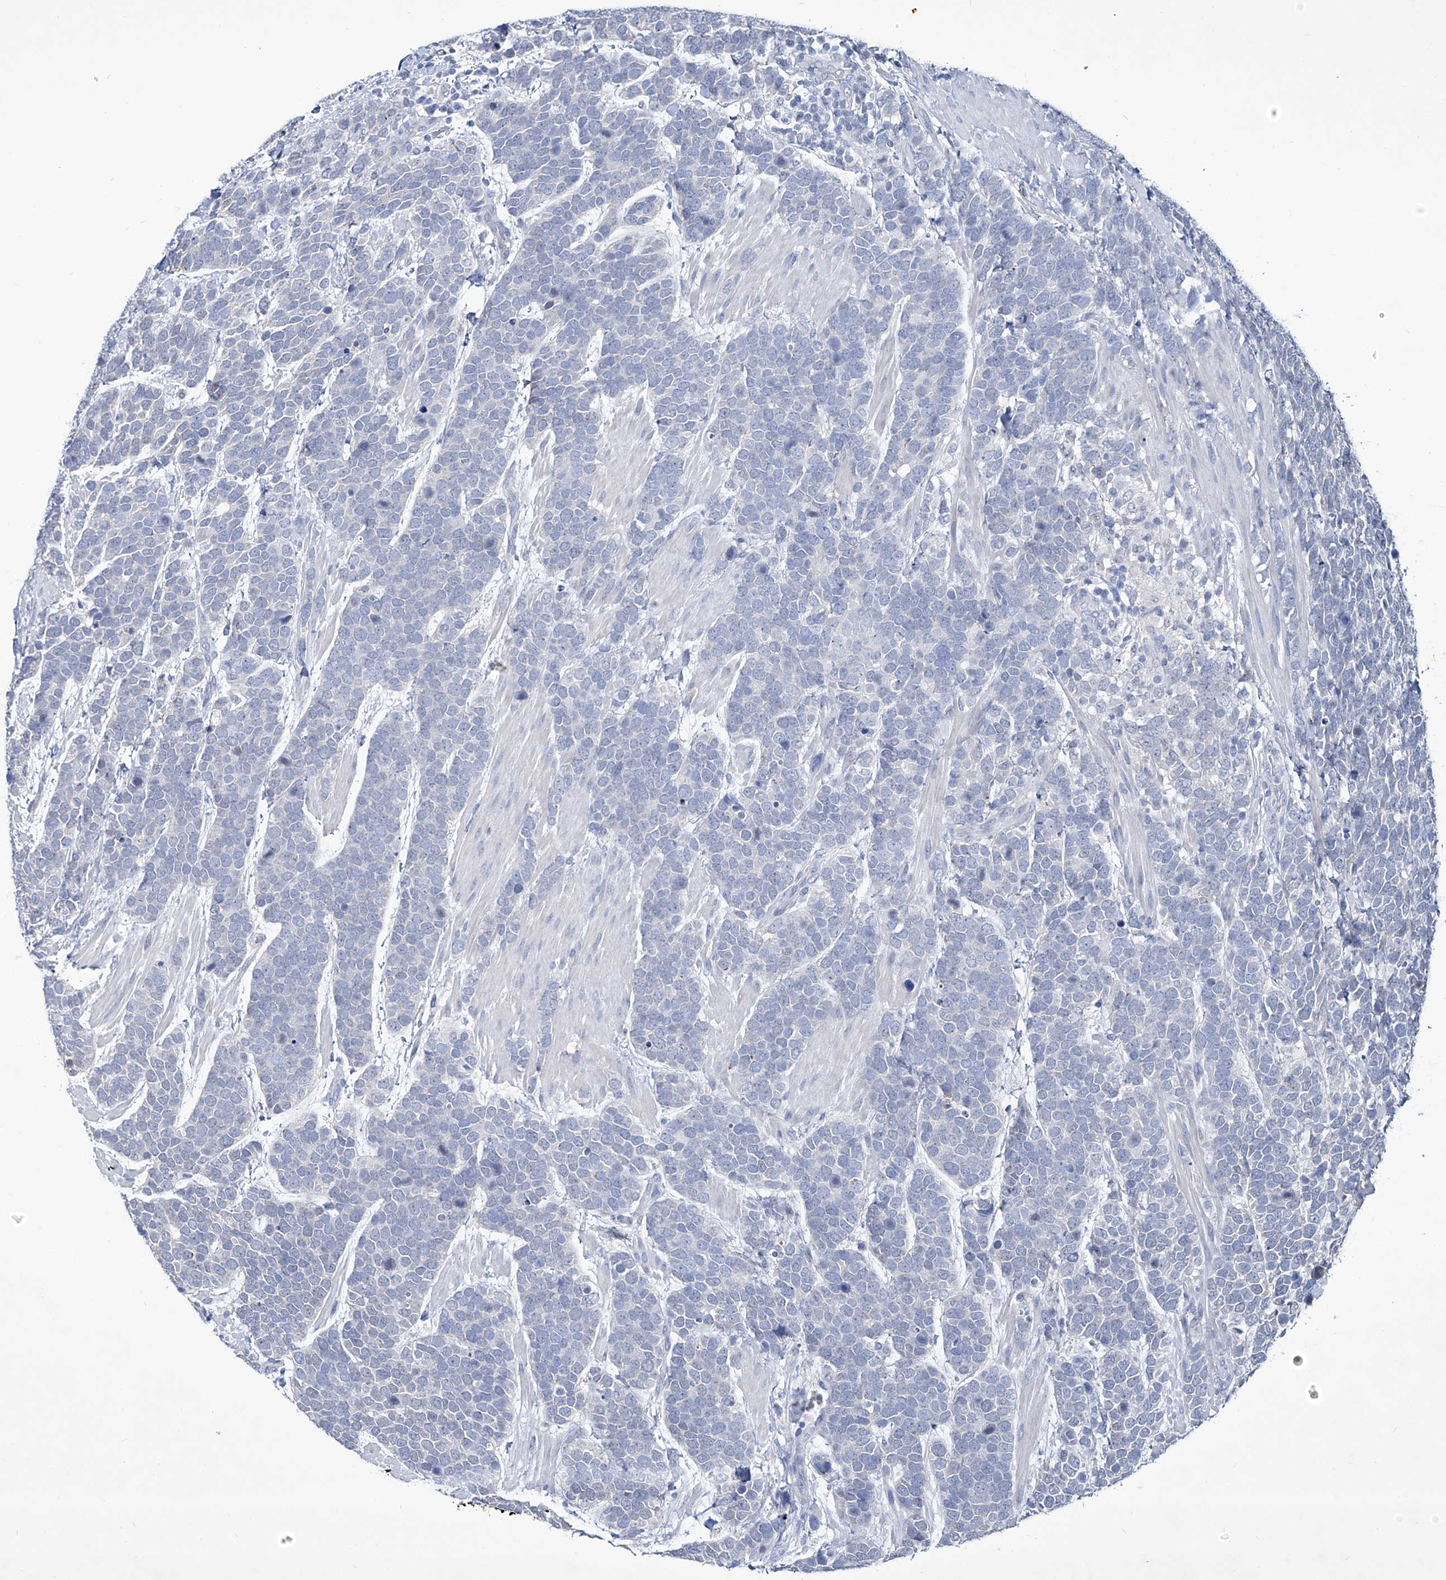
{"staining": {"intensity": "negative", "quantity": "none", "location": "none"}, "tissue": "urothelial cancer", "cell_type": "Tumor cells", "image_type": "cancer", "snomed": [{"axis": "morphology", "description": "Urothelial carcinoma, High grade"}, {"axis": "topography", "description": "Urinary bladder"}], "caption": "A micrograph of urothelial carcinoma (high-grade) stained for a protein demonstrates no brown staining in tumor cells.", "gene": "KLHL17", "patient": {"sex": "female", "age": 82}}